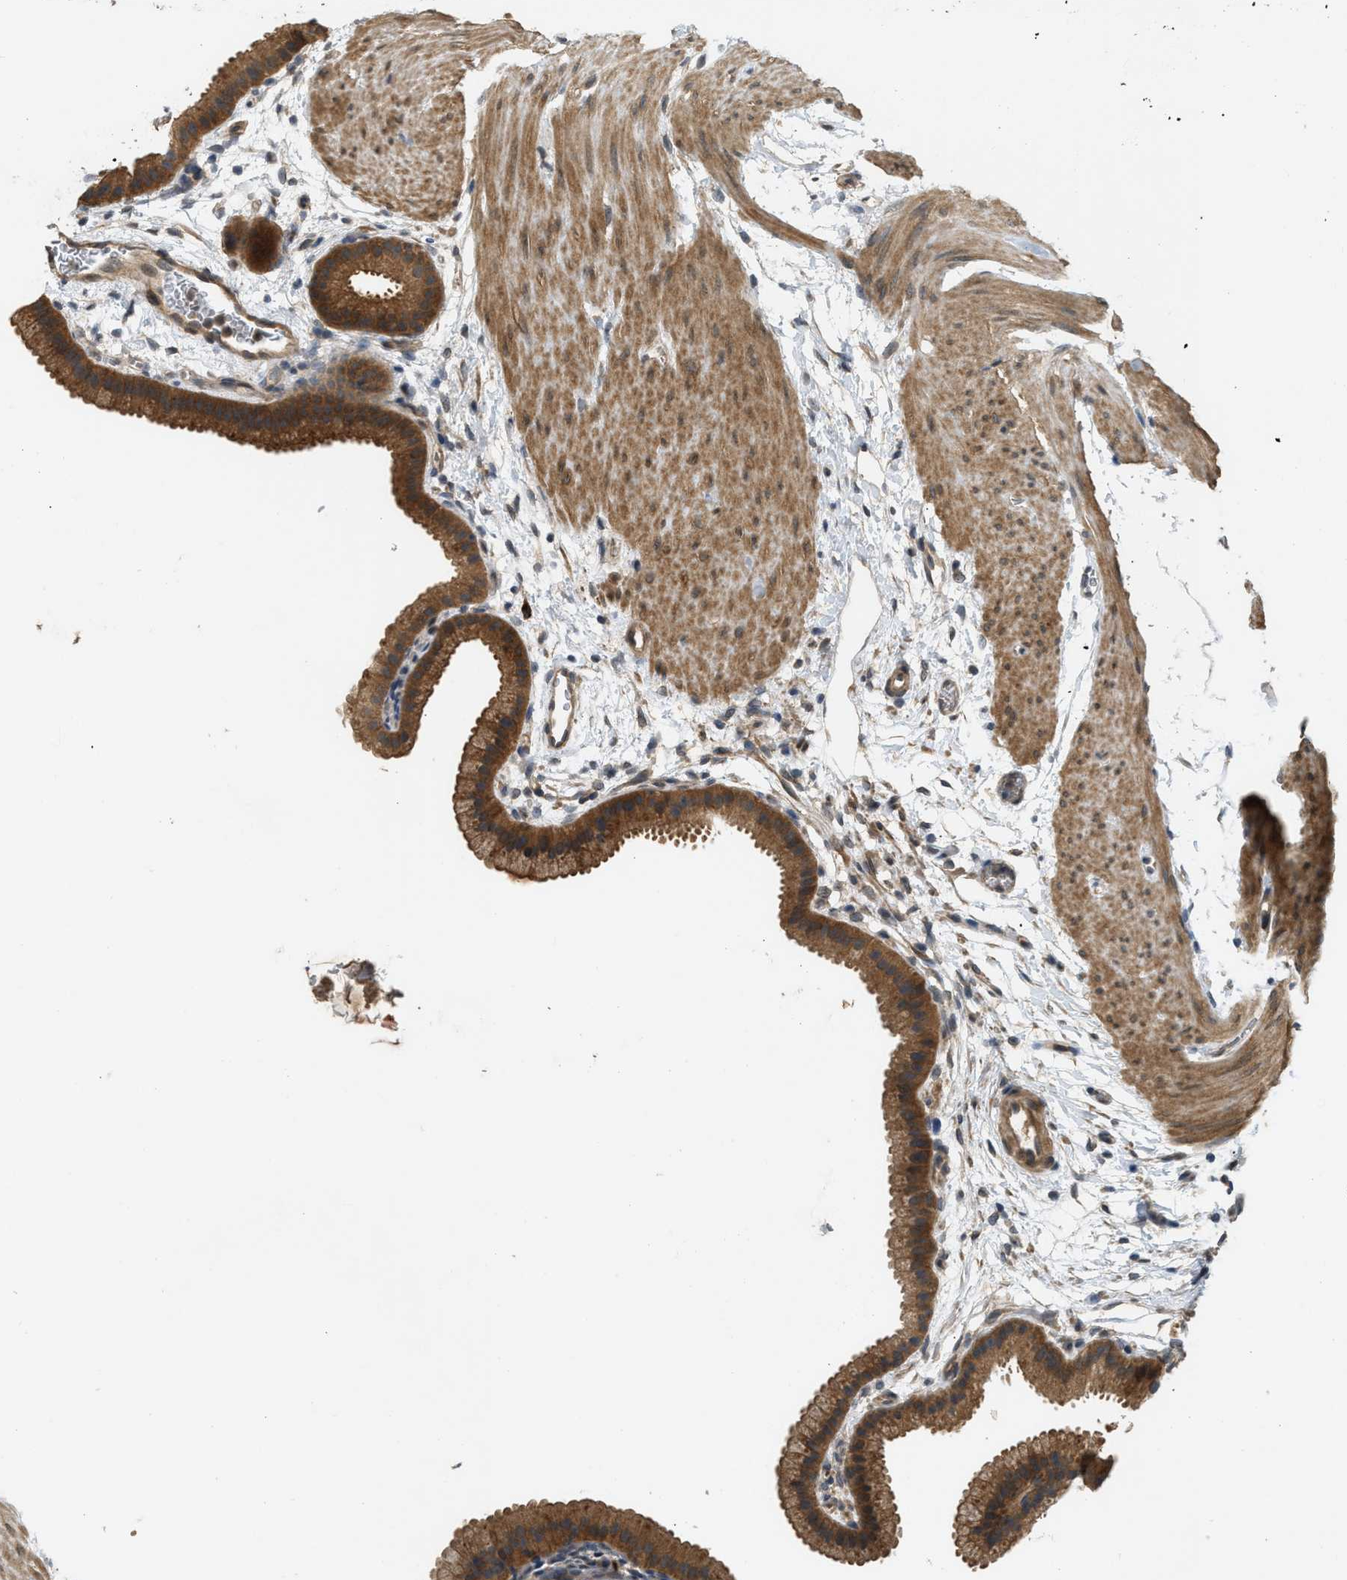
{"staining": {"intensity": "strong", "quantity": ">75%", "location": "cytoplasmic/membranous"}, "tissue": "gallbladder", "cell_type": "Glandular cells", "image_type": "normal", "snomed": [{"axis": "morphology", "description": "Normal tissue, NOS"}, {"axis": "topography", "description": "Gallbladder"}], "caption": "This image shows normal gallbladder stained with immunohistochemistry to label a protein in brown. The cytoplasmic/membranous of glandular cells show strong positivity for the protein. Nuclei are counter-stained blue.", "gene": "ADCY8", "patient": {"sex": "female", "age": 64}}